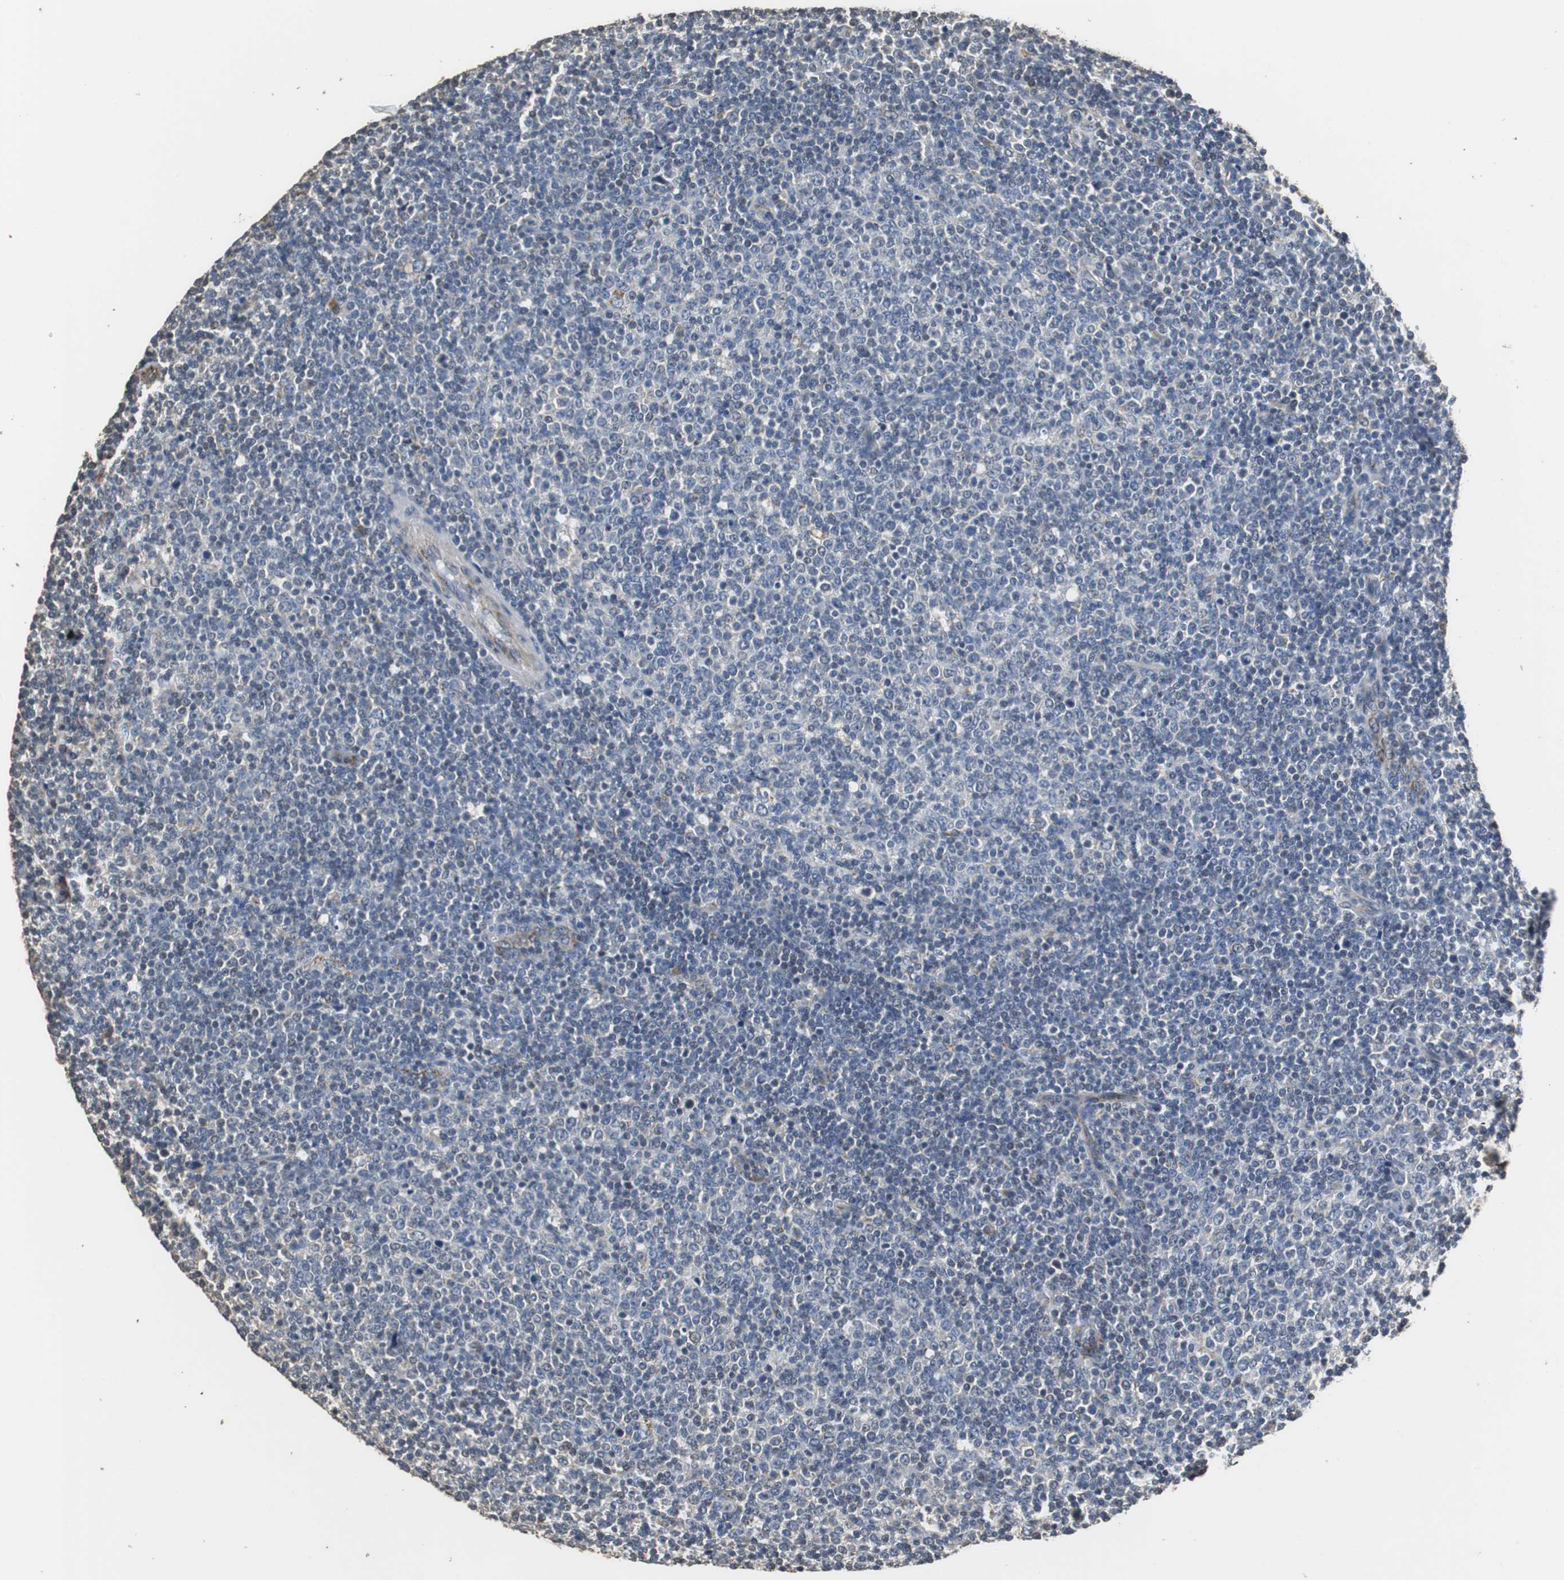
{"staining": {"intensity": "negative", "quantity": "none", "location": "none"}, "tissue": "lymphoma", "cell_type": "Tumor cells", "image_type": "cancer", "snomed": [{"axis": "morphology", "description": "Malignant lymphoma, non-Hodgkin's type, Low grade"}, {"axis": "topography", "description": "Lymph node"}], "caption": "IHC histopathology image of human lymphoma stained for a protein (brown), which exhibits no staining in tumor cells. The staining was performed using DAB (3,3'-diaminobenzidine) to visualize the protein expression in brown, while the nuclei were stained in blue with hematoxylin (Magnification: 20x).", "gene": "HMGCL", "patient": {"sex": "male", "age": 70}}